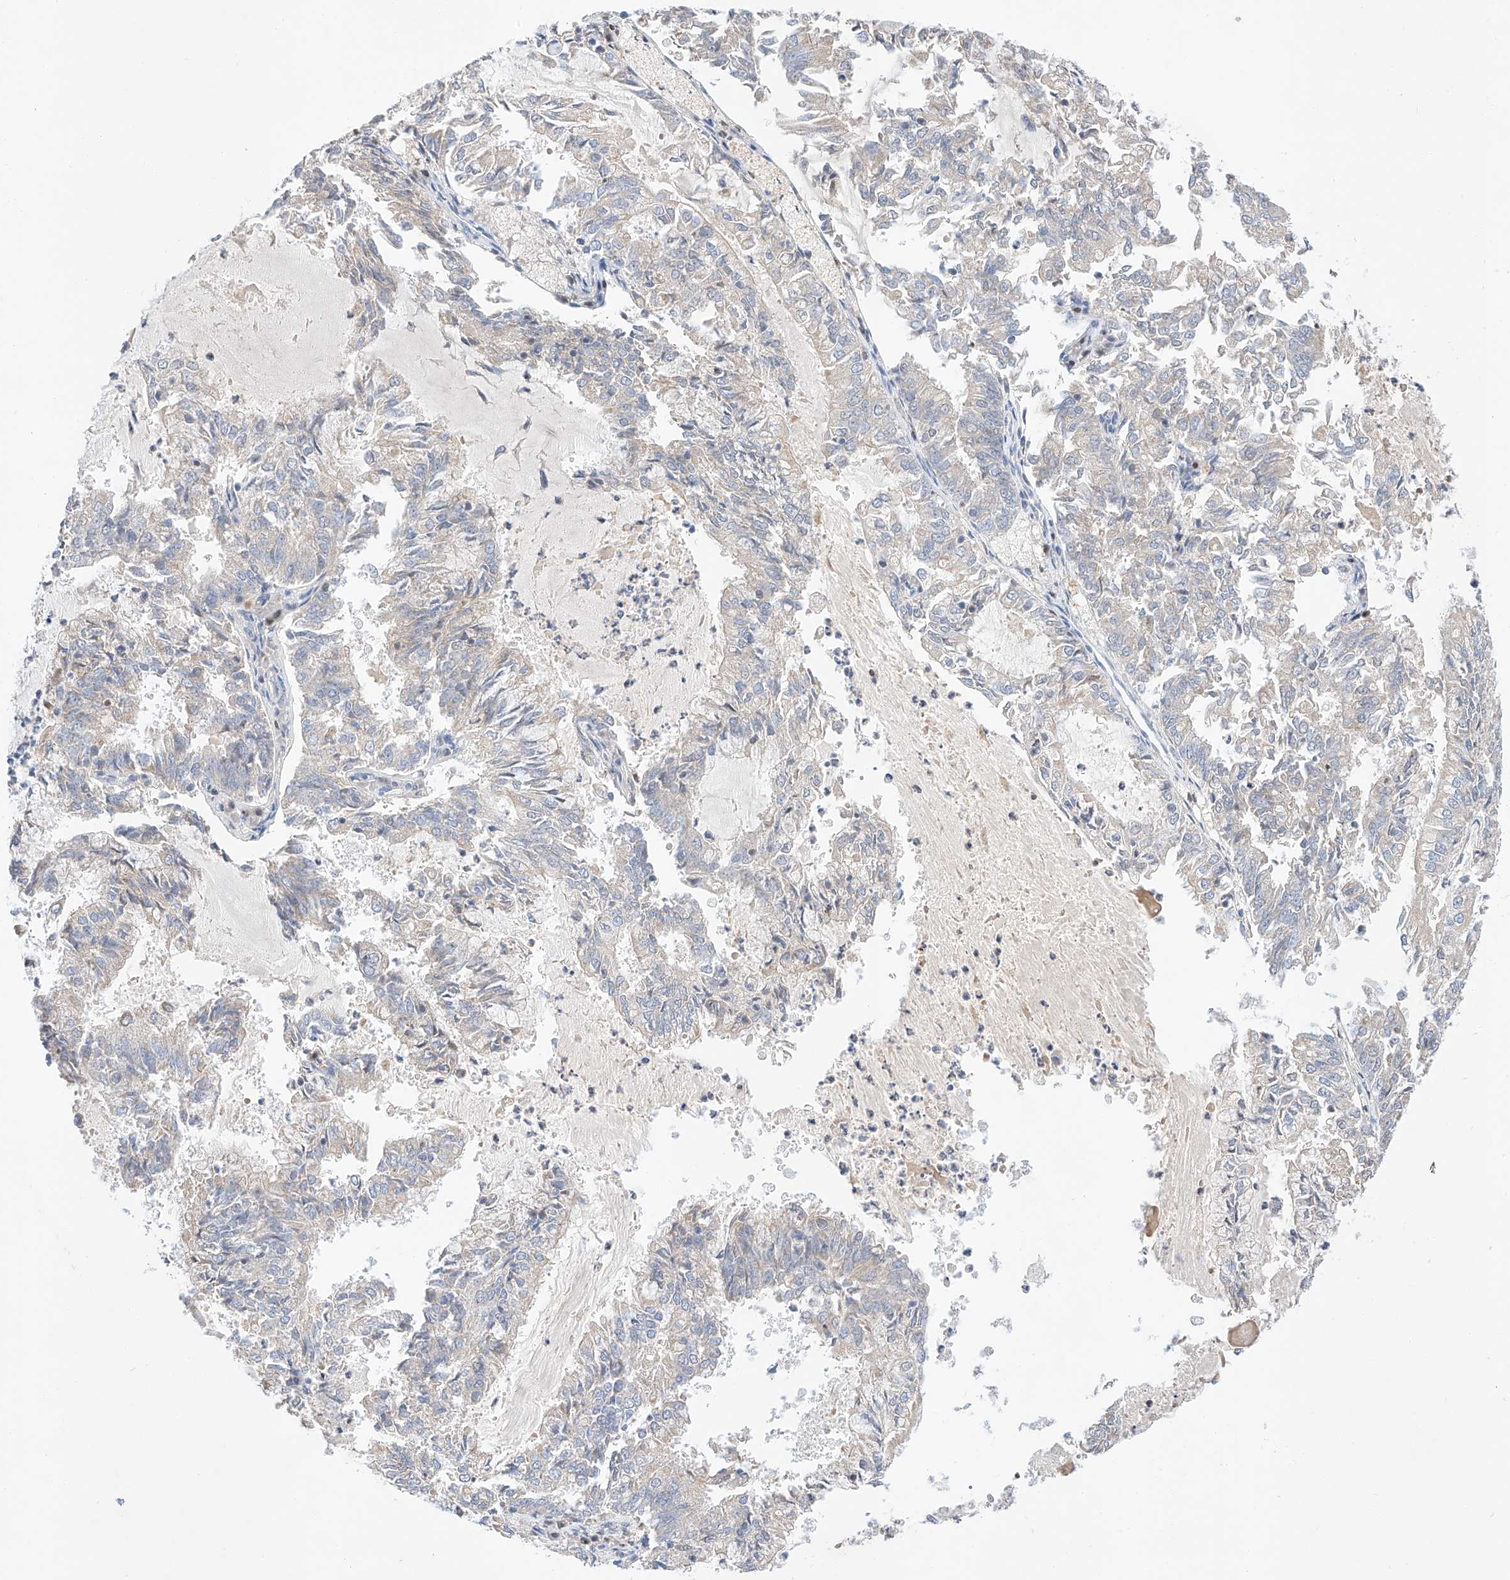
{"staining": {"intensity": "negative", "quantity": "none", "location": "none"}, "tissue": "endometrial cancer", "cell_type": "Tumor cells", "image_type": "cancer", "snomed": [{"axis": "morphology", "description": "Adenocarcinoma, NOS"}, {"axis": "topography", "description": "Endometrium"}], "caption": "Human endometrial cancer stained for a protein using immunohistochemistry exhibits no positivity in tumor cells.", "gene": "C6orf118", "patient": {"sex": "female", "age": 57}}